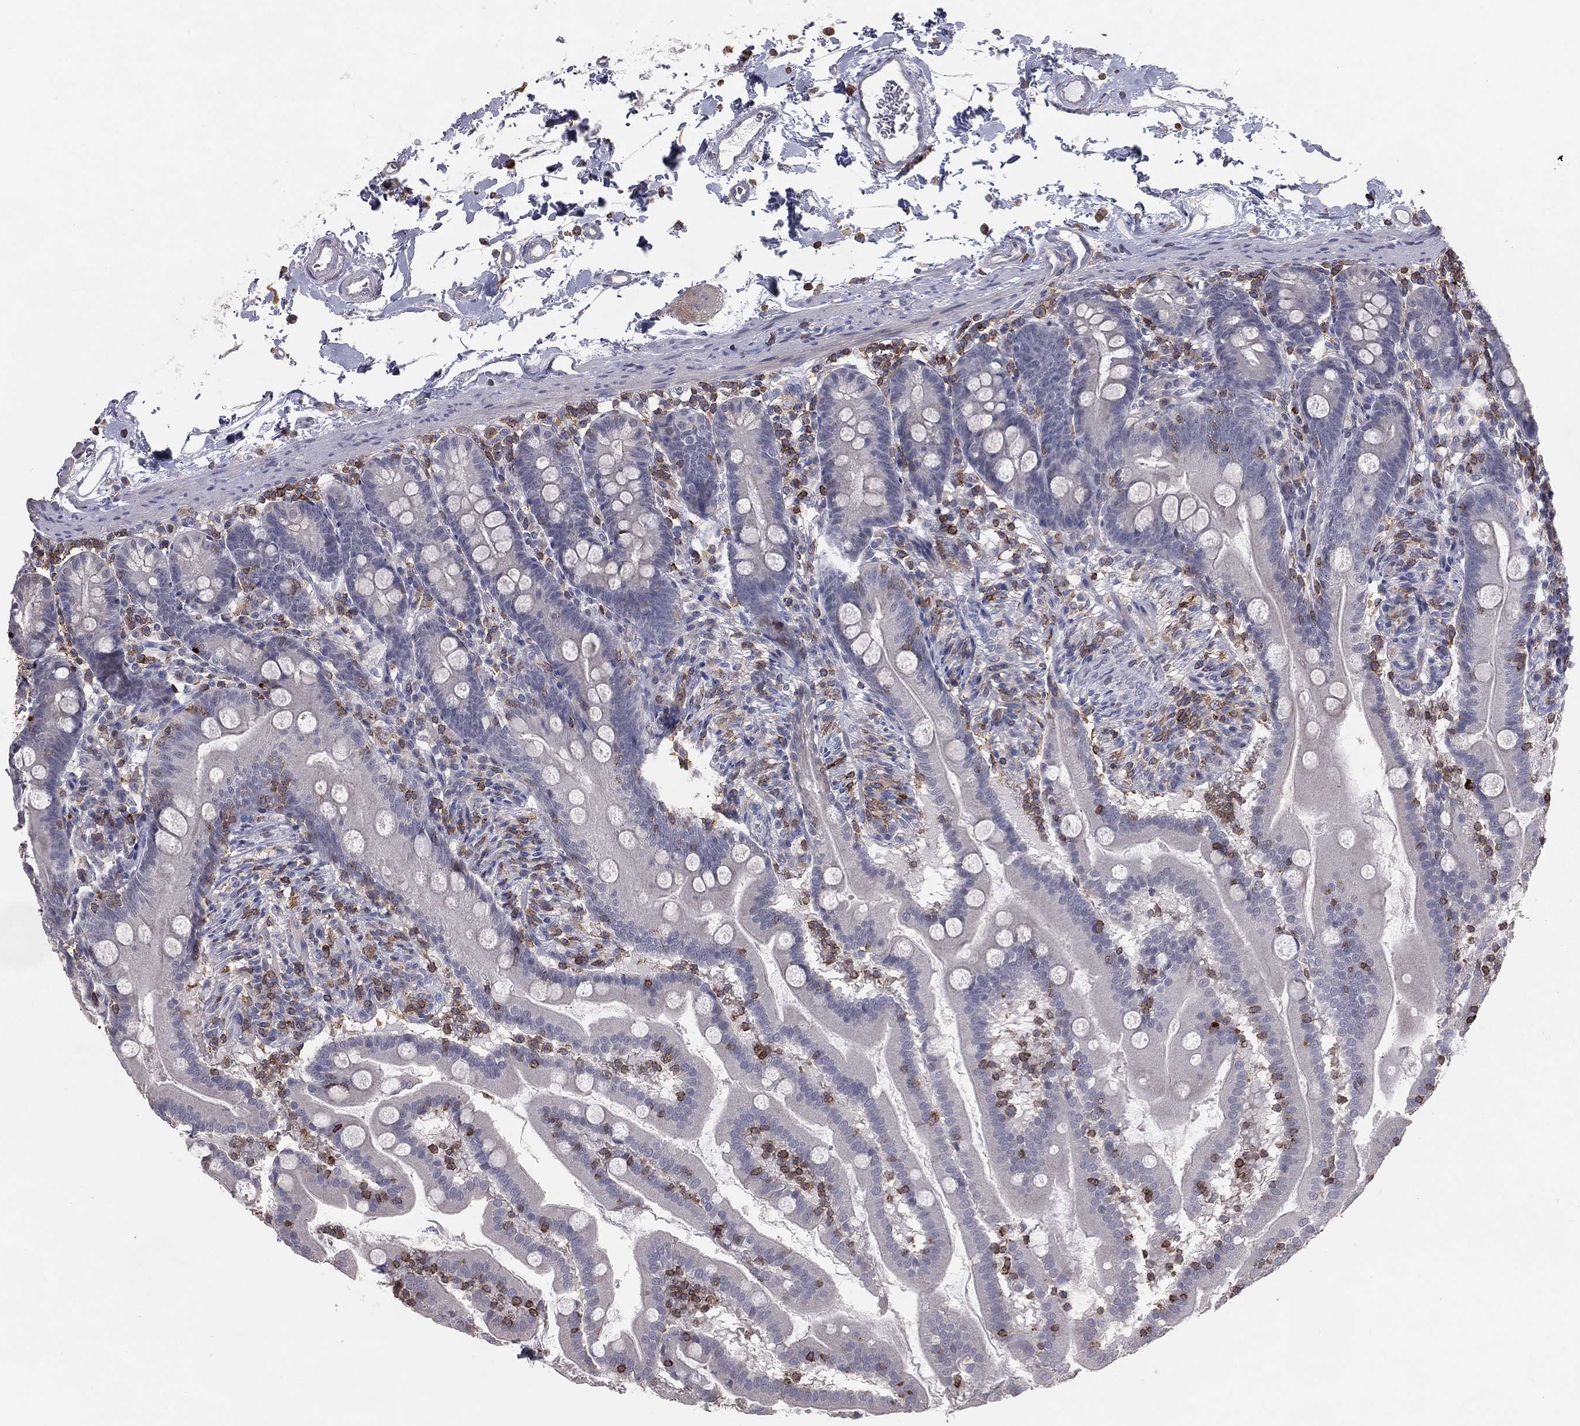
{"staining": {"intensity": "negative", "quantity": "none", "location": "none"}, "tissue": "small intestine", "cell_type": "Glandular cells", "image_type": "normal", "snomed": [{"axis": "morphology", "description": "Normal tissue, NOS"}, {"axis": "topography", "description": "Small intestine"}], "caption": "Histopathology image shows no protein staining in glandular cells of benign small intestine. The staining was performed using DAB to visualize the protein expression in brown, while the nuclei were stained in blue with hematoxylin (Magnification: 20x).", "gene": "PSTPIP1", "patient": {"sex": "female", "age": 44}}